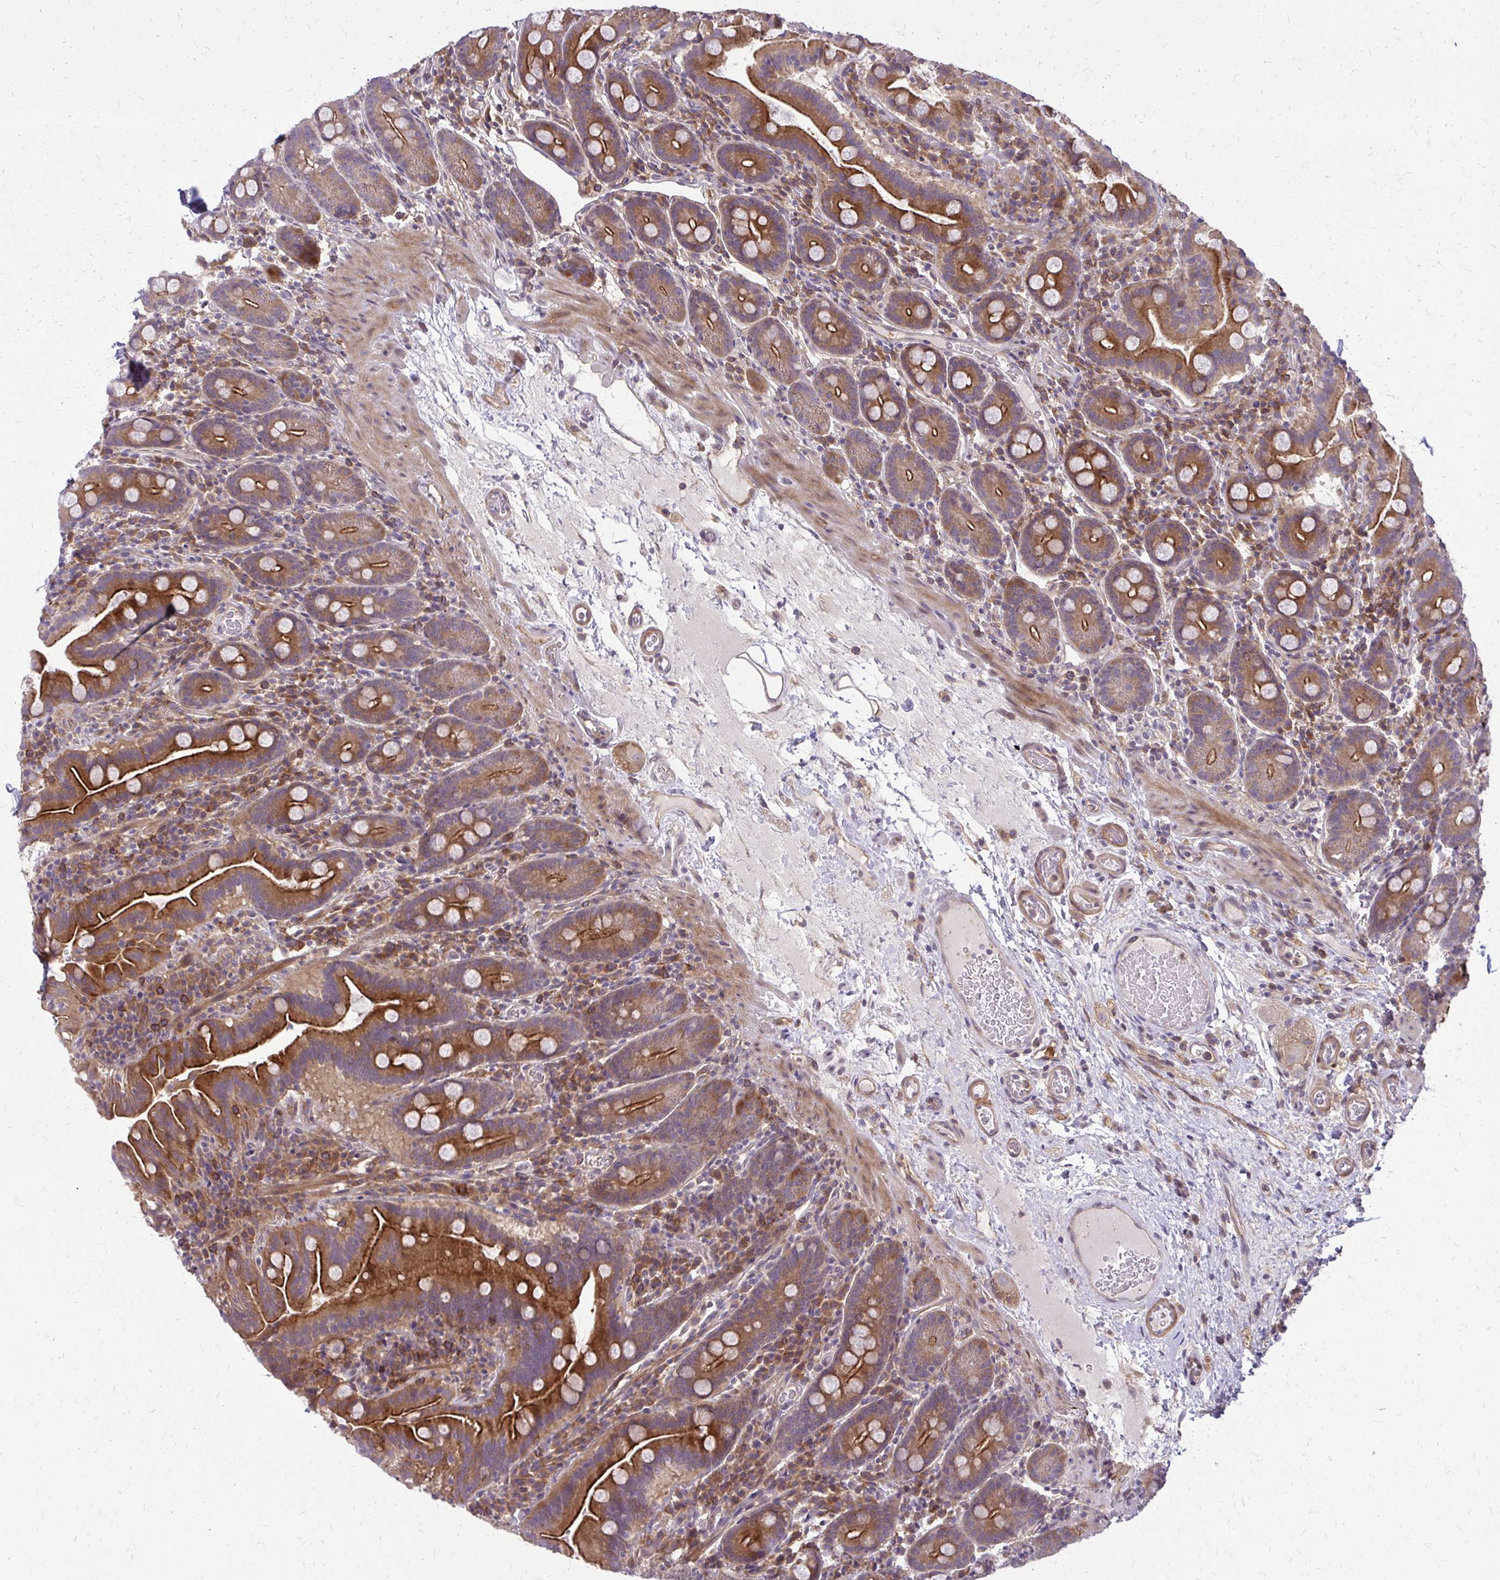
{"staining": {"intensity": "moderate", "quantity": ">75%", "location": "cytoplasmic/membranous"}, "tissue": "small intestine", "cell_type": "Glandular cells", "image_type": "normal", "snomed": [{"axis": "morphology", "description": "Normal tissue, NOS"}, {"axis": "topography", "description": "Small intestine"}], "caption": "An immunohistochemistry micrograph of benign tissue is shown. Protein staining in brown shows moderate cytoplasmic/membranous positivity in small intestine within glandular cells.", "gene": "OXNAD1", "patient": {"sex": "male", "age": 26}}